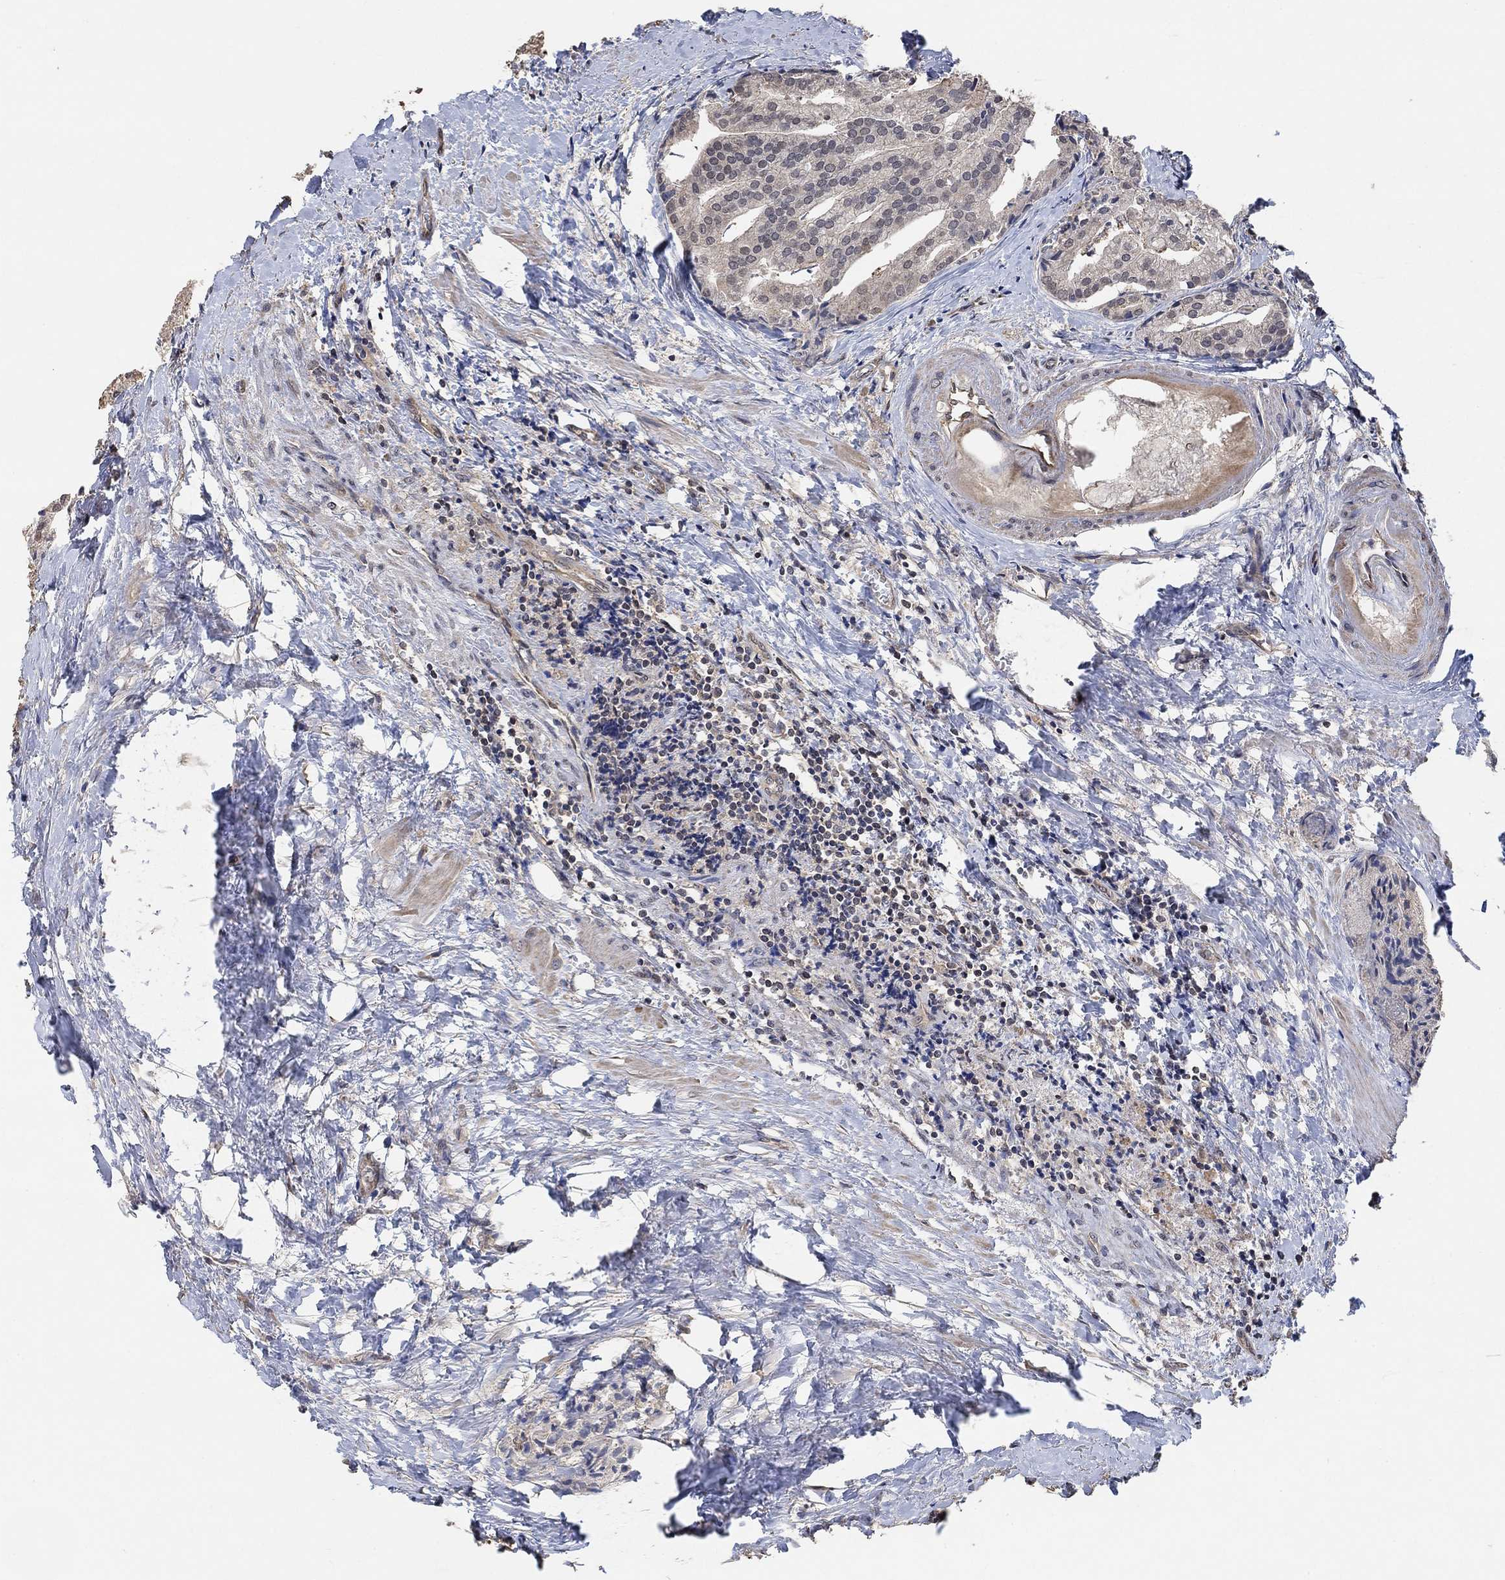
{"staining": {"intensity": "negative", "quantity": "none", "location": "none"}, "tissue": "prostate cancer", "cell_type": "Tumor cells", "image_type": "cancer", "snomed": [{"axis": "morphology", "description": "Adenocarcinoma, NOS"}, {"axis": "topography", "description": "Prostate and seminal vesicle, NOS"}, {"axis": "topography", "description": "Prostate"}], "caption": "Image shows no significant protein staining in tumor cells of prostate cancer.", "gene": "UNC5B", "patient": {"sex": "male", "age": 44}}